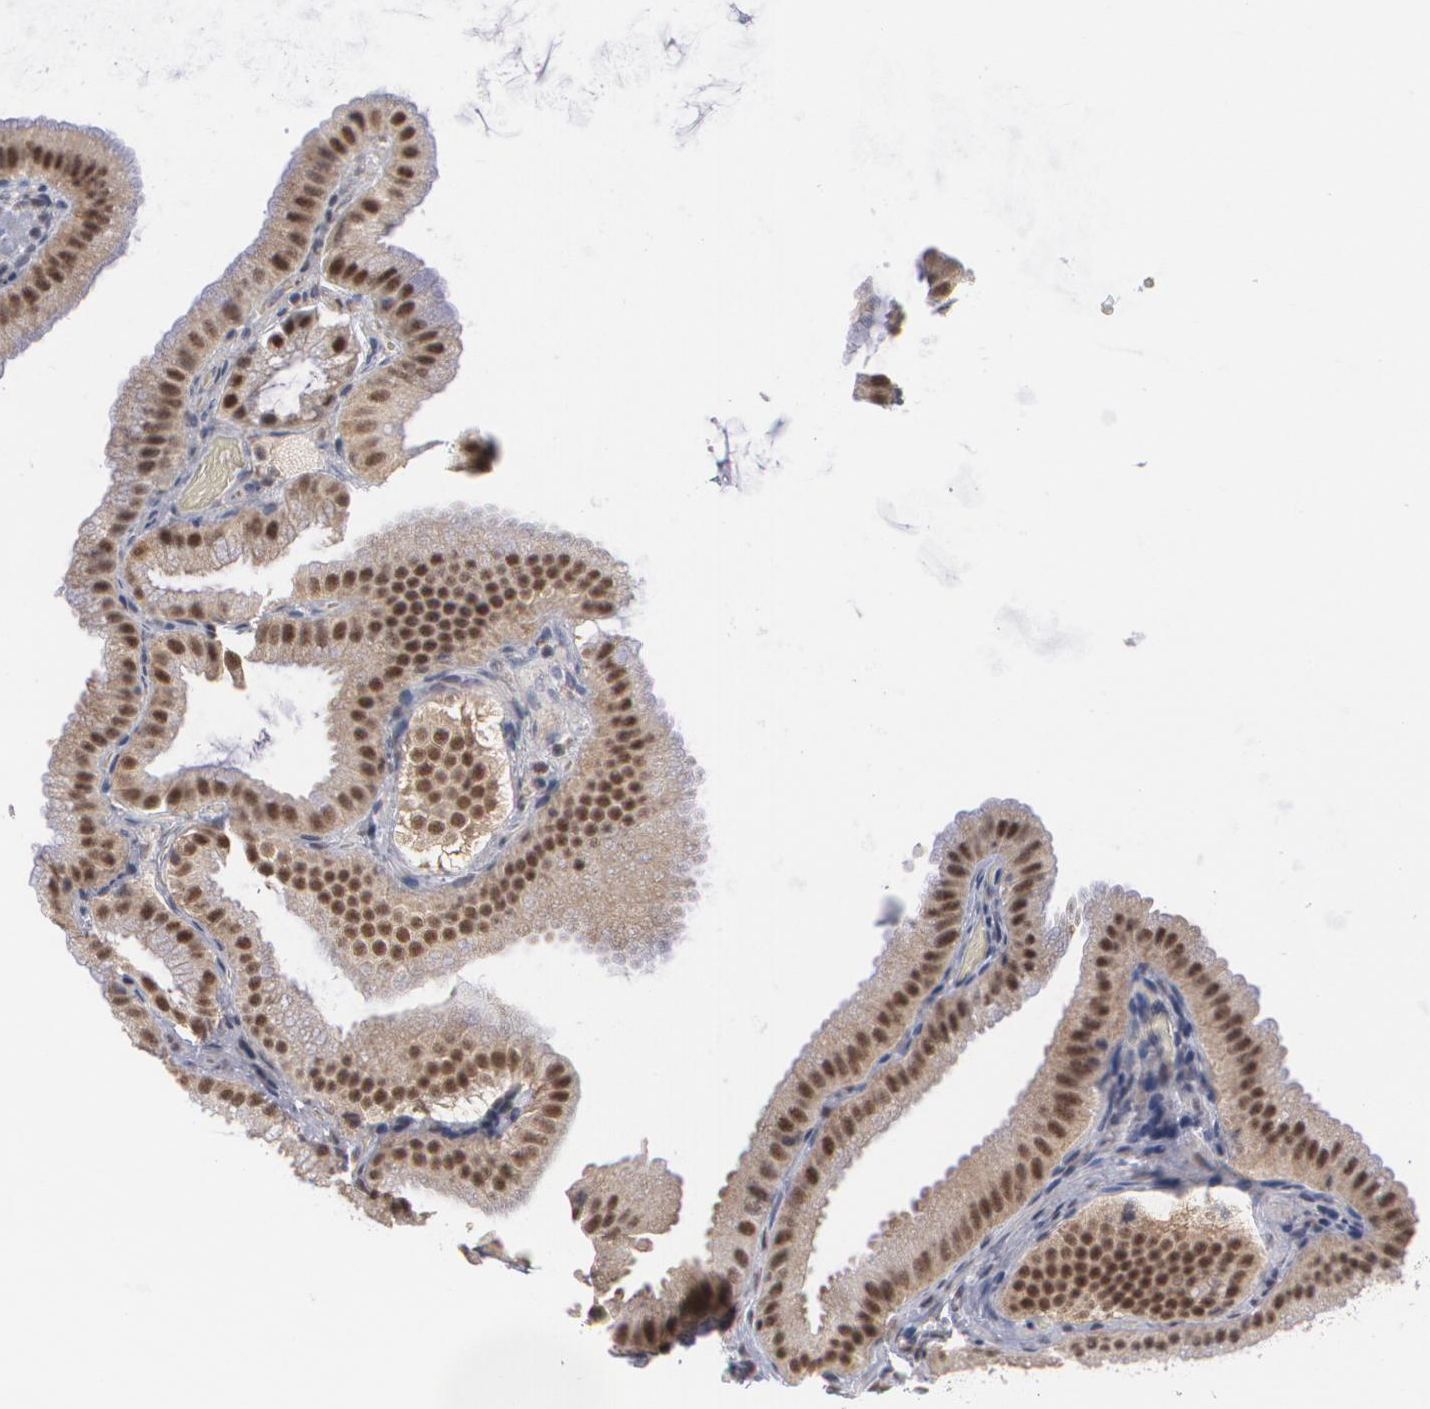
{"staining": {"intensity": "strong", "quantity": ">75%", "location": "nuclear"}, "tissue": "gallbladder", "cell_type": "Glandular cells", "image_type": "normal", "snomed": [{"axis": "morphology", "description": "Normal tissue, NOS"}, {"axis": "topography", "description": "Gallbladder"}], "caption": "Protein expression by immunohistochemistry demonstrates strong nuclear expression in about >75% of glandular cells in normal gallbladder.", "gene": "INTS6L", "patient": {"sex": "female", "age": 63}}